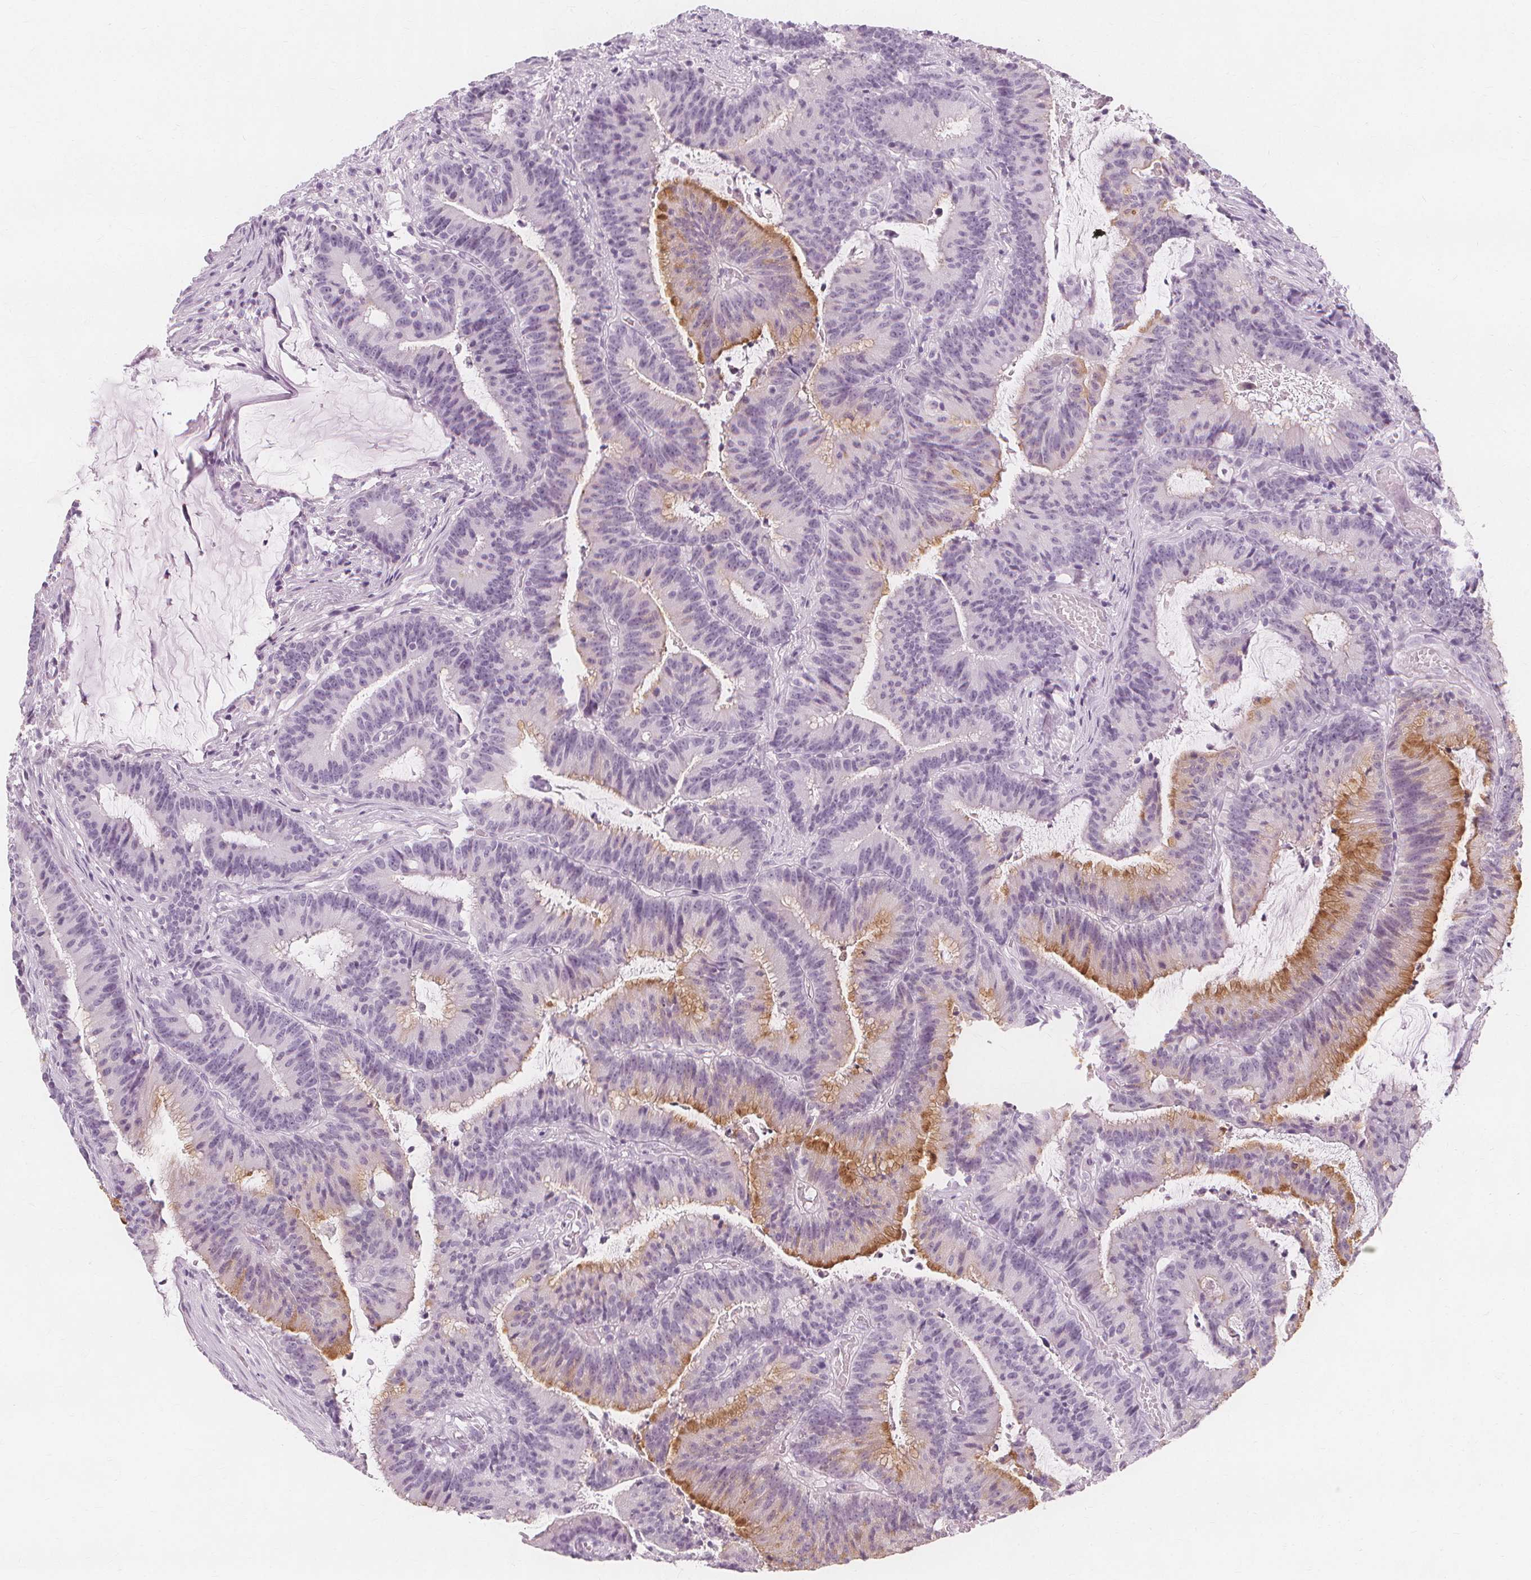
{"staining": {"intensity": "moderate", "quantity": "<25%", "location": "cytoplasmic/membranous"}, "tissue": "colorectal cancer", "cell_type": "Tumor cells", "image_type": "cancer", "snomed": [{"axis": "morphology", "description": "Adenocarcinoma, NOS"}, {"axis": "topography", "description": "Colon"}], "caption": "This micrograph displays IHC staining of human colorectal cancer (adenocarcinoma), with low moderate cytoplasmic/membranous staining in approximately <25% of tumor cells.", "gene": "TFF1", "patient": {"sex": "female", "age": 78}}